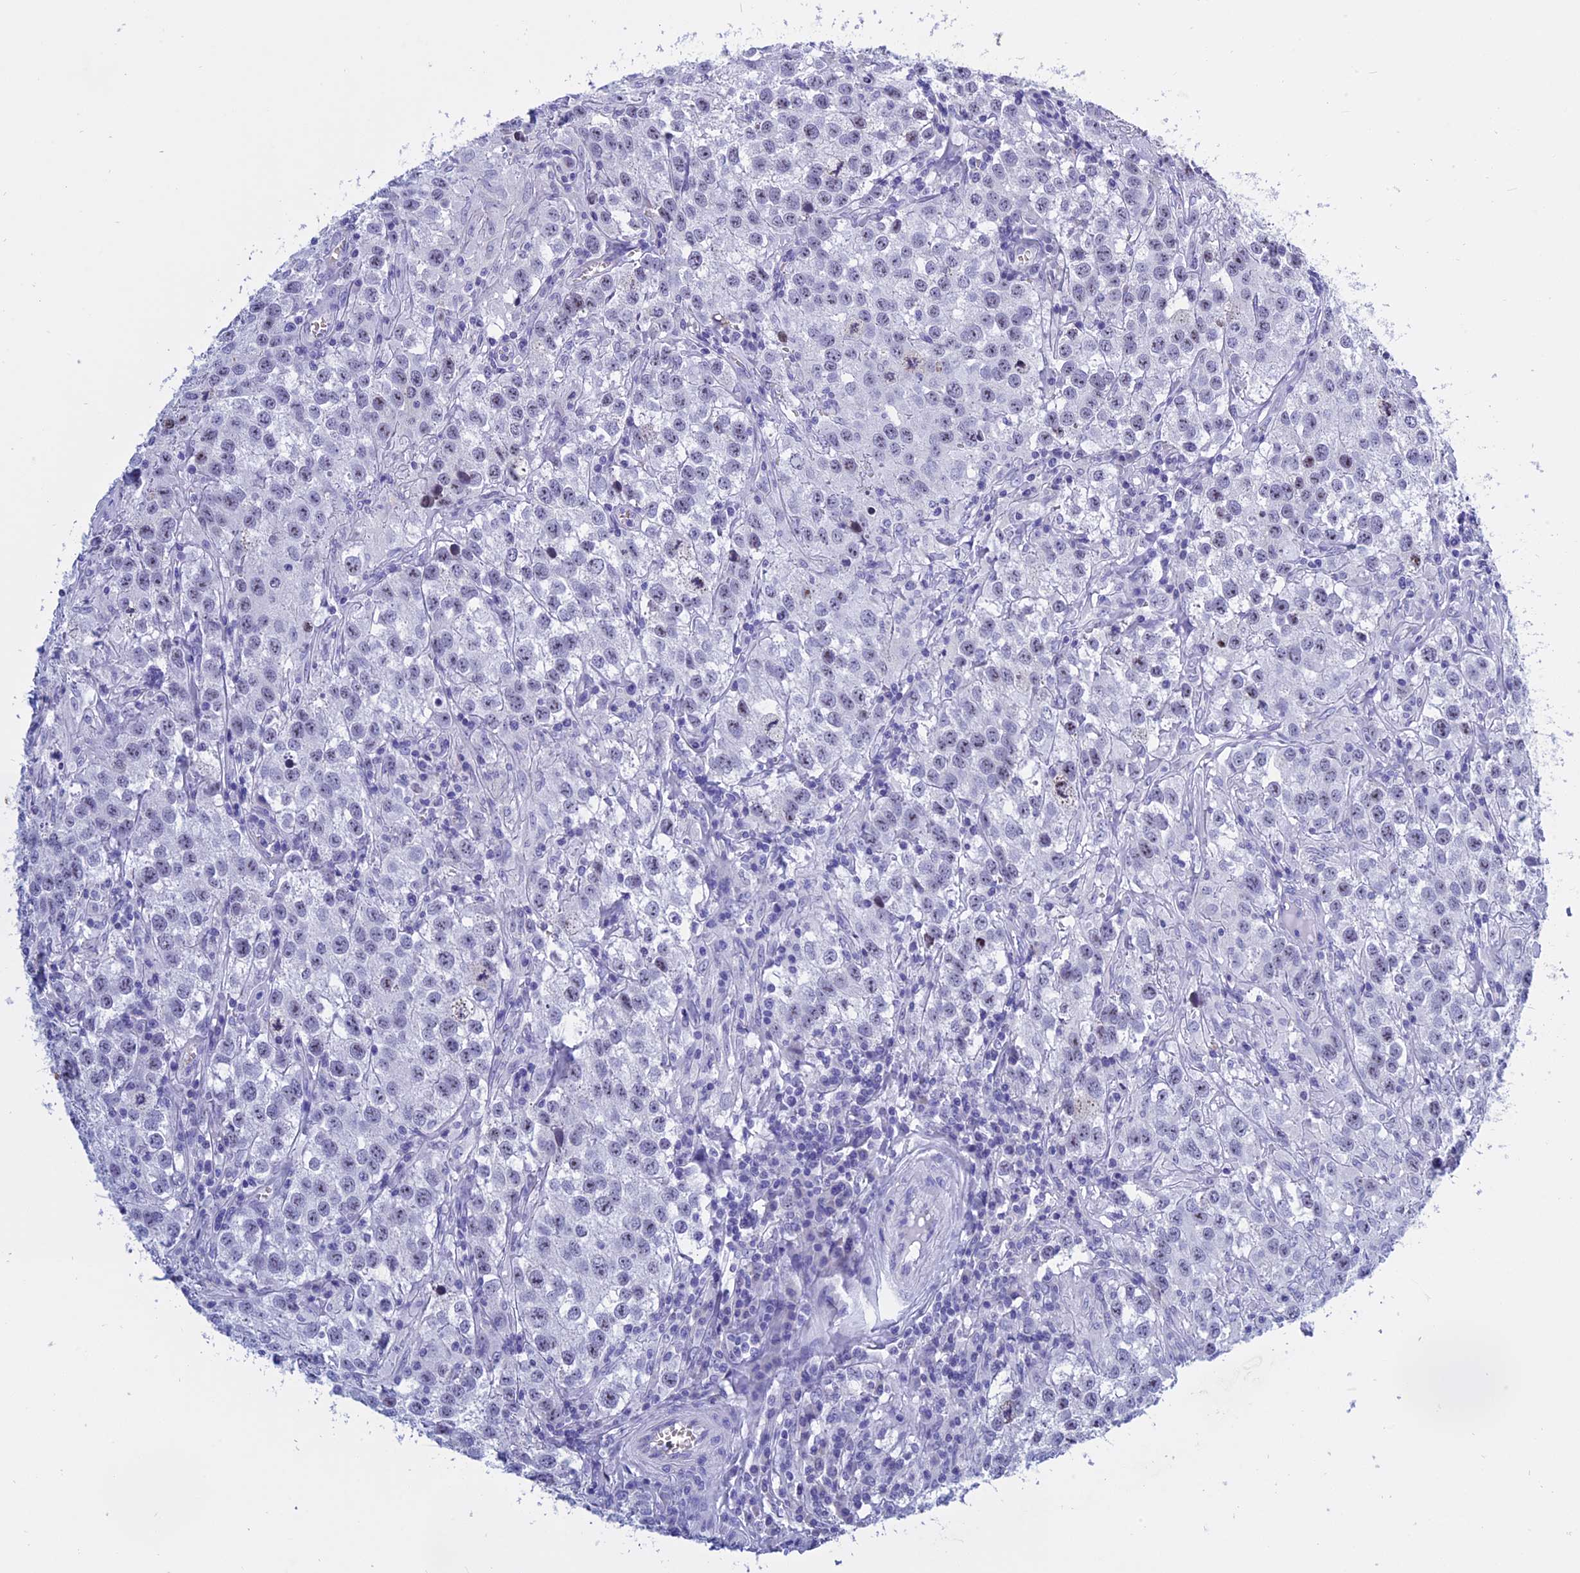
{"staining": {"intensity": "negative", "quantity": "none", "location": "none"}, "tissue": "testis cancer", "cell_type": "Tumor cells", "image_type": "cancer", "snomed": [{"axis": "morphology", "description": "Seminoma, NOS"}, {"axis": "morphology", "description": "Carcinoma, Embryonal, NOS"}, {"axis": "topography", "description": "Testis"}], "caption": "This is an IHC photomicrograph of human testis cancer. There is no staining in tumor cells.", "gene": "KNOP1", "patient": {"sex": "male", "age": 43}}